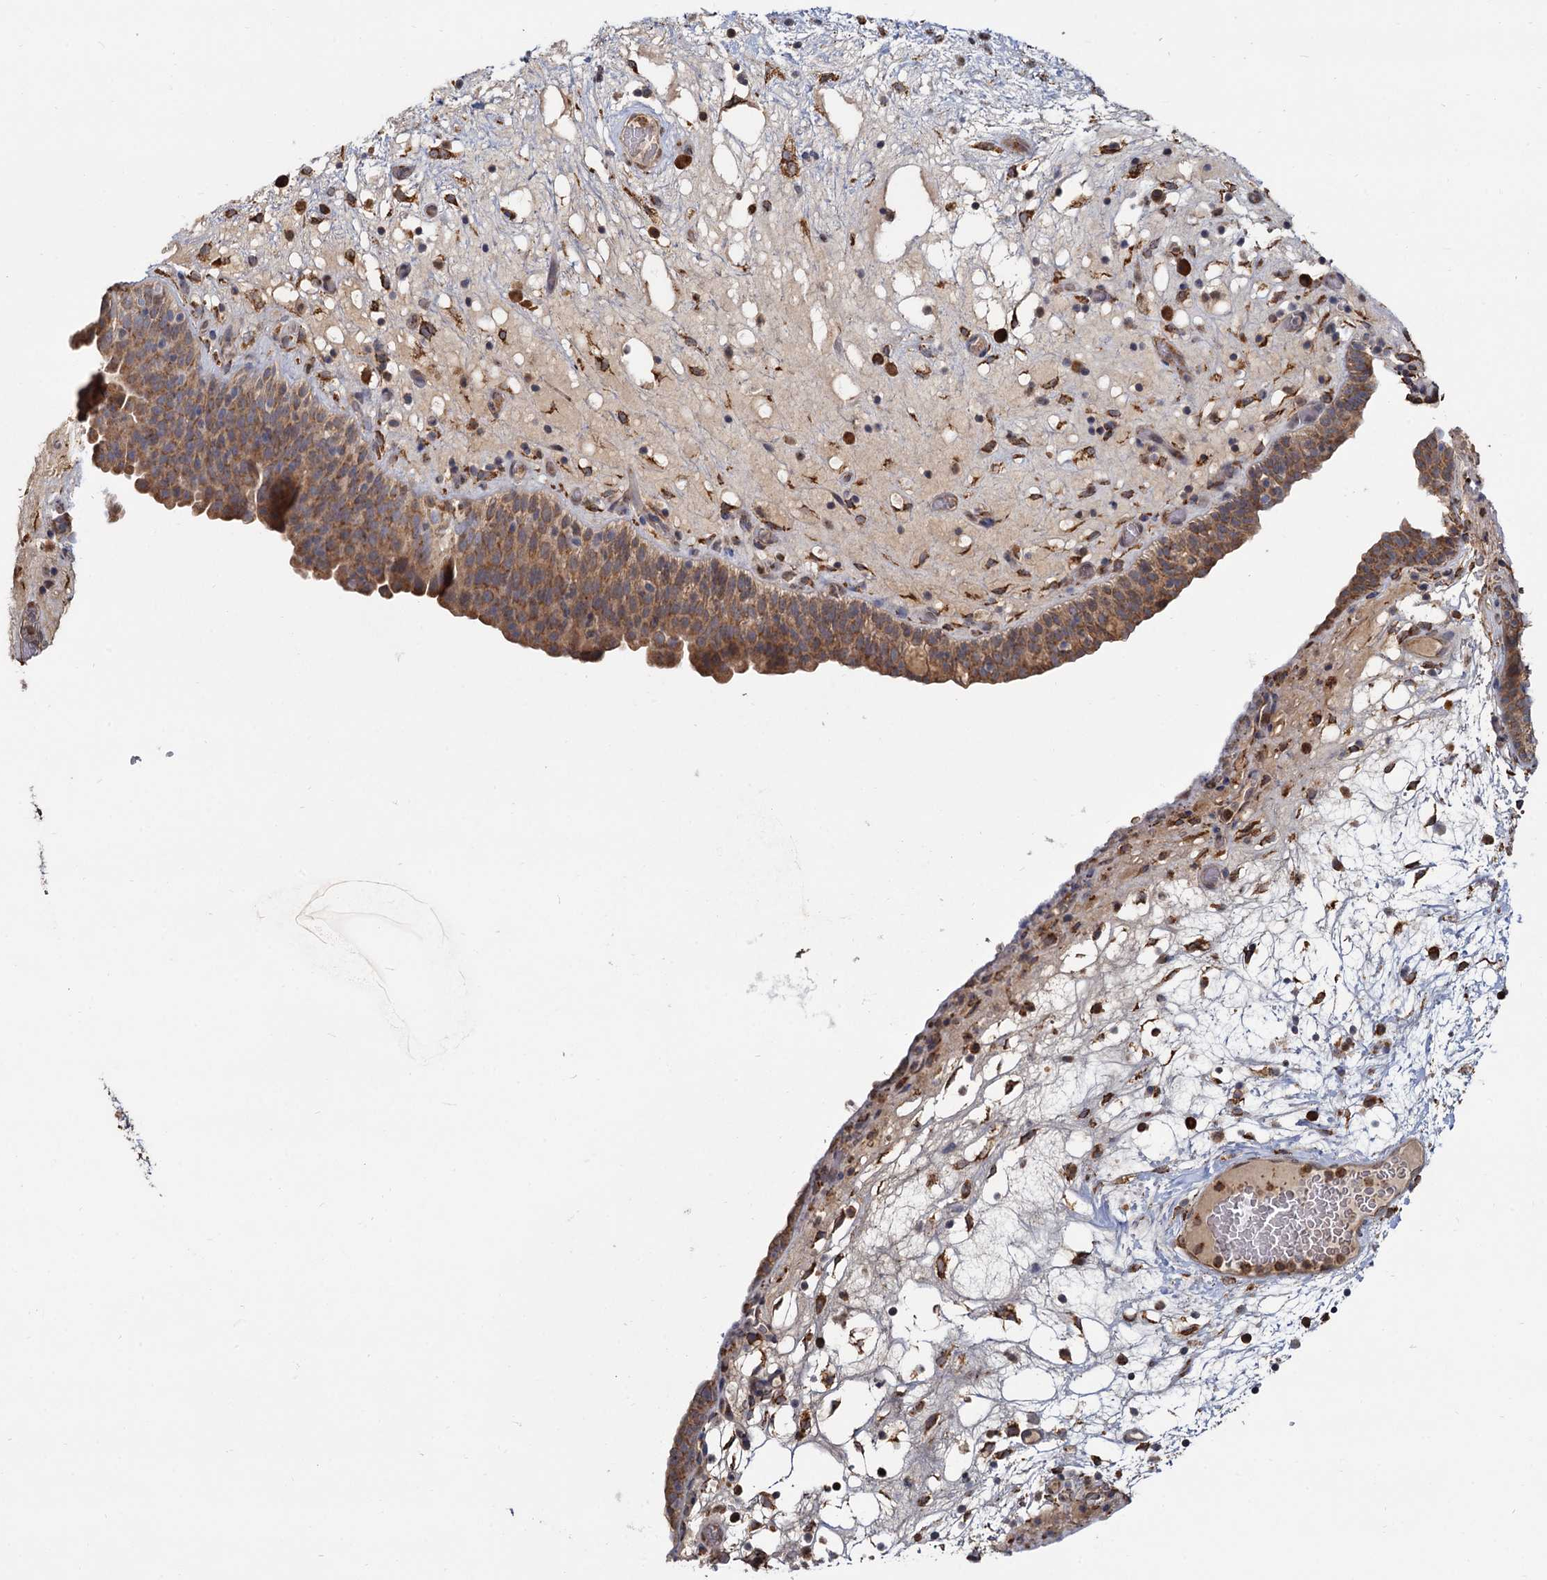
{"staining": {"intensity": "moderate", "quantity": ">75%", "location": "cytoplasmic/membranous"}, "tissue": "urinary bladder", "cell_type": "Urothelial cells", "image_type": "normal", "snomed": [{"axis": "morphology", "description": "Normal tissue, NOS"}, {"axis": "topography", "description": "Urinary bladder"}], "caption": "The photomicrograph shows immunohistochemical staining of benign urinary bladder. There is moderate cytoplasmic/membranous staining is seen in about >75% of urothelial cells.", "gene": "LRRC51", "patient": {"sex": "male", "age": 71}}